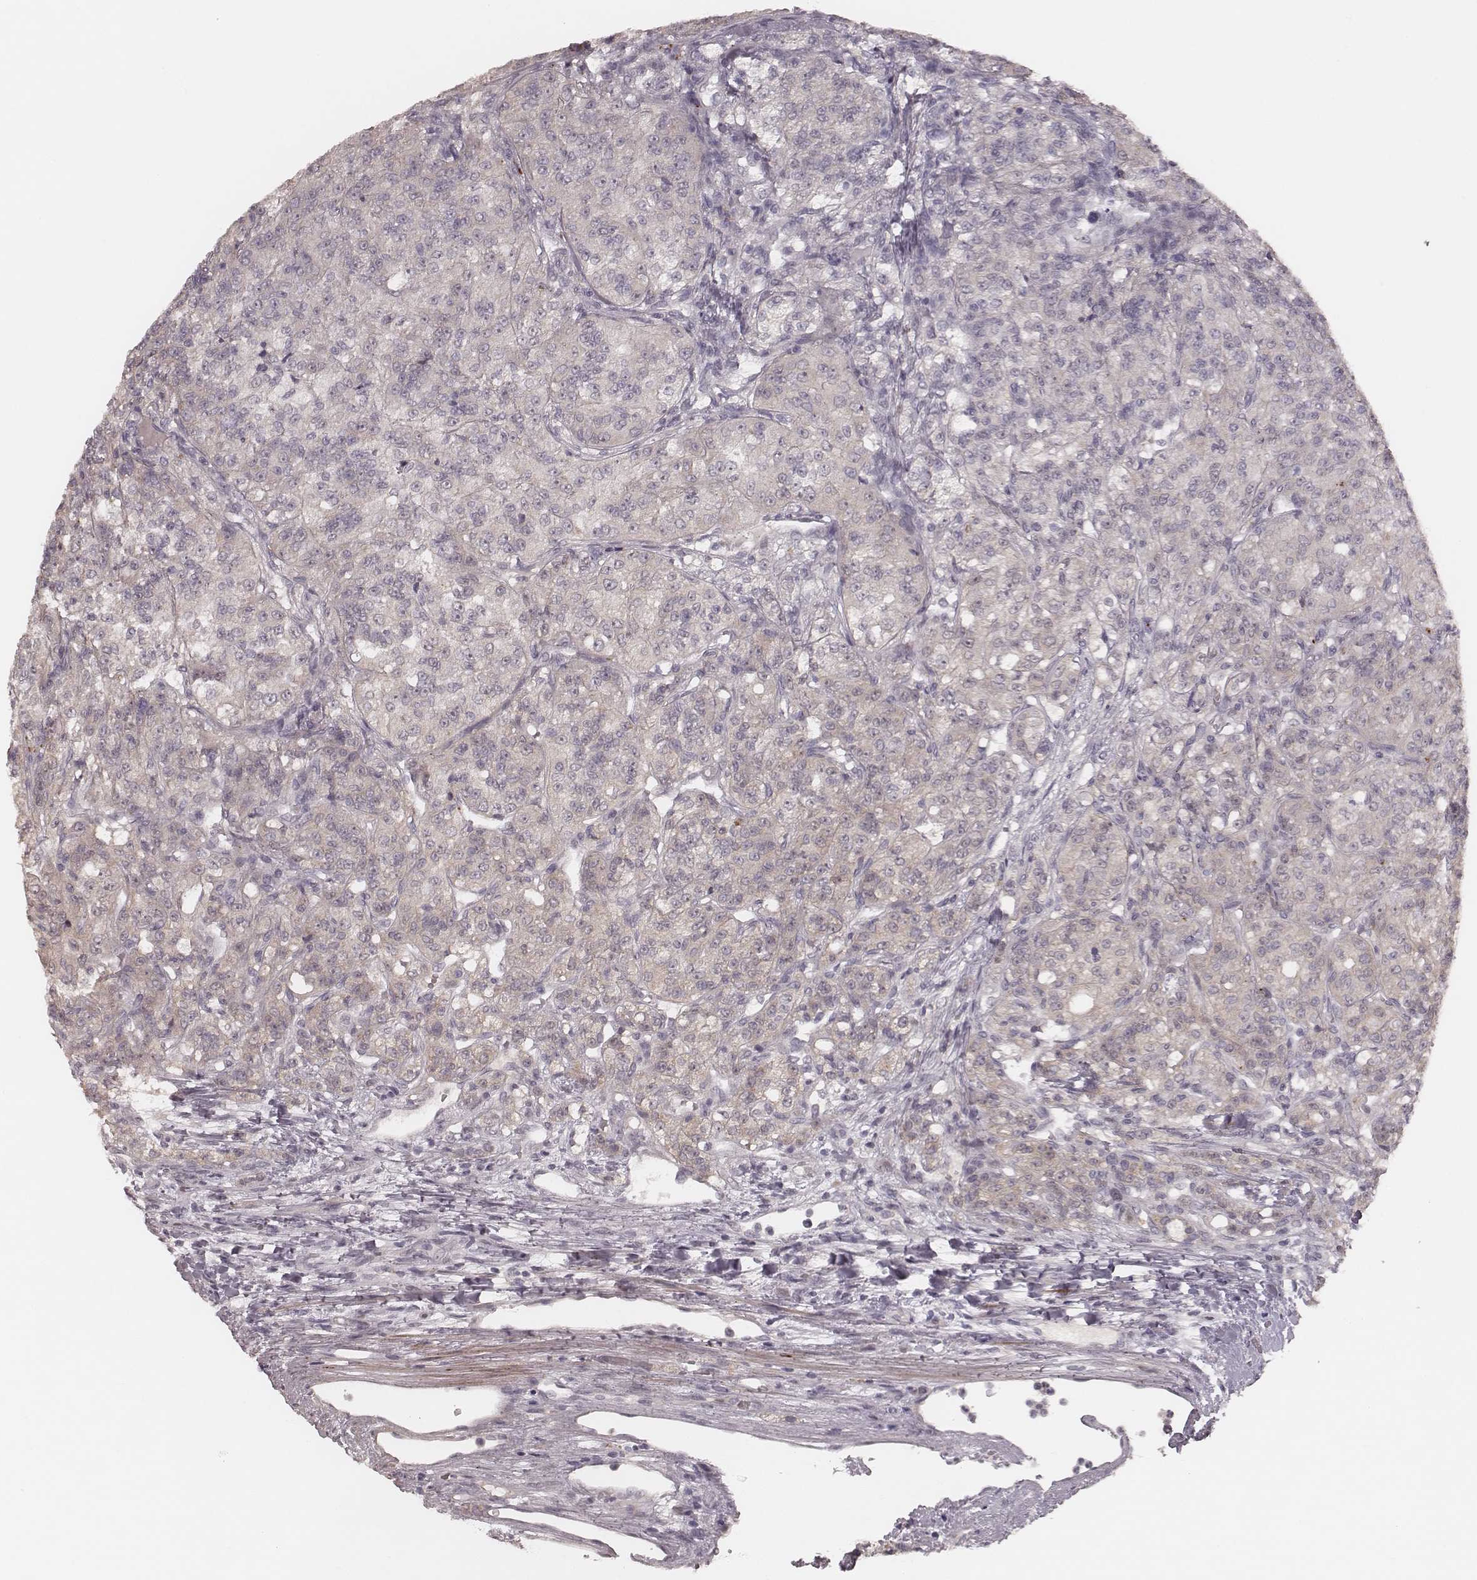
{"staining": {"intensity": "negative", "quantity": "none", "location": "none"}, "tissue": "renal cancer", "cell_type": "Tumor cells", "image_type": "cancer", "snomed": [{"axis": "morphology", "description": "Adenocarcinoma, NOS"}, {"axis": "topography", "description": "Kidney"}], "caption": "Human adenocarcinoma (renal) stained for a protein using IHC demonstrates no staining in tumor cells.", "gene": "FAM13B", "patient": {"sex": "female", "age": 63}}